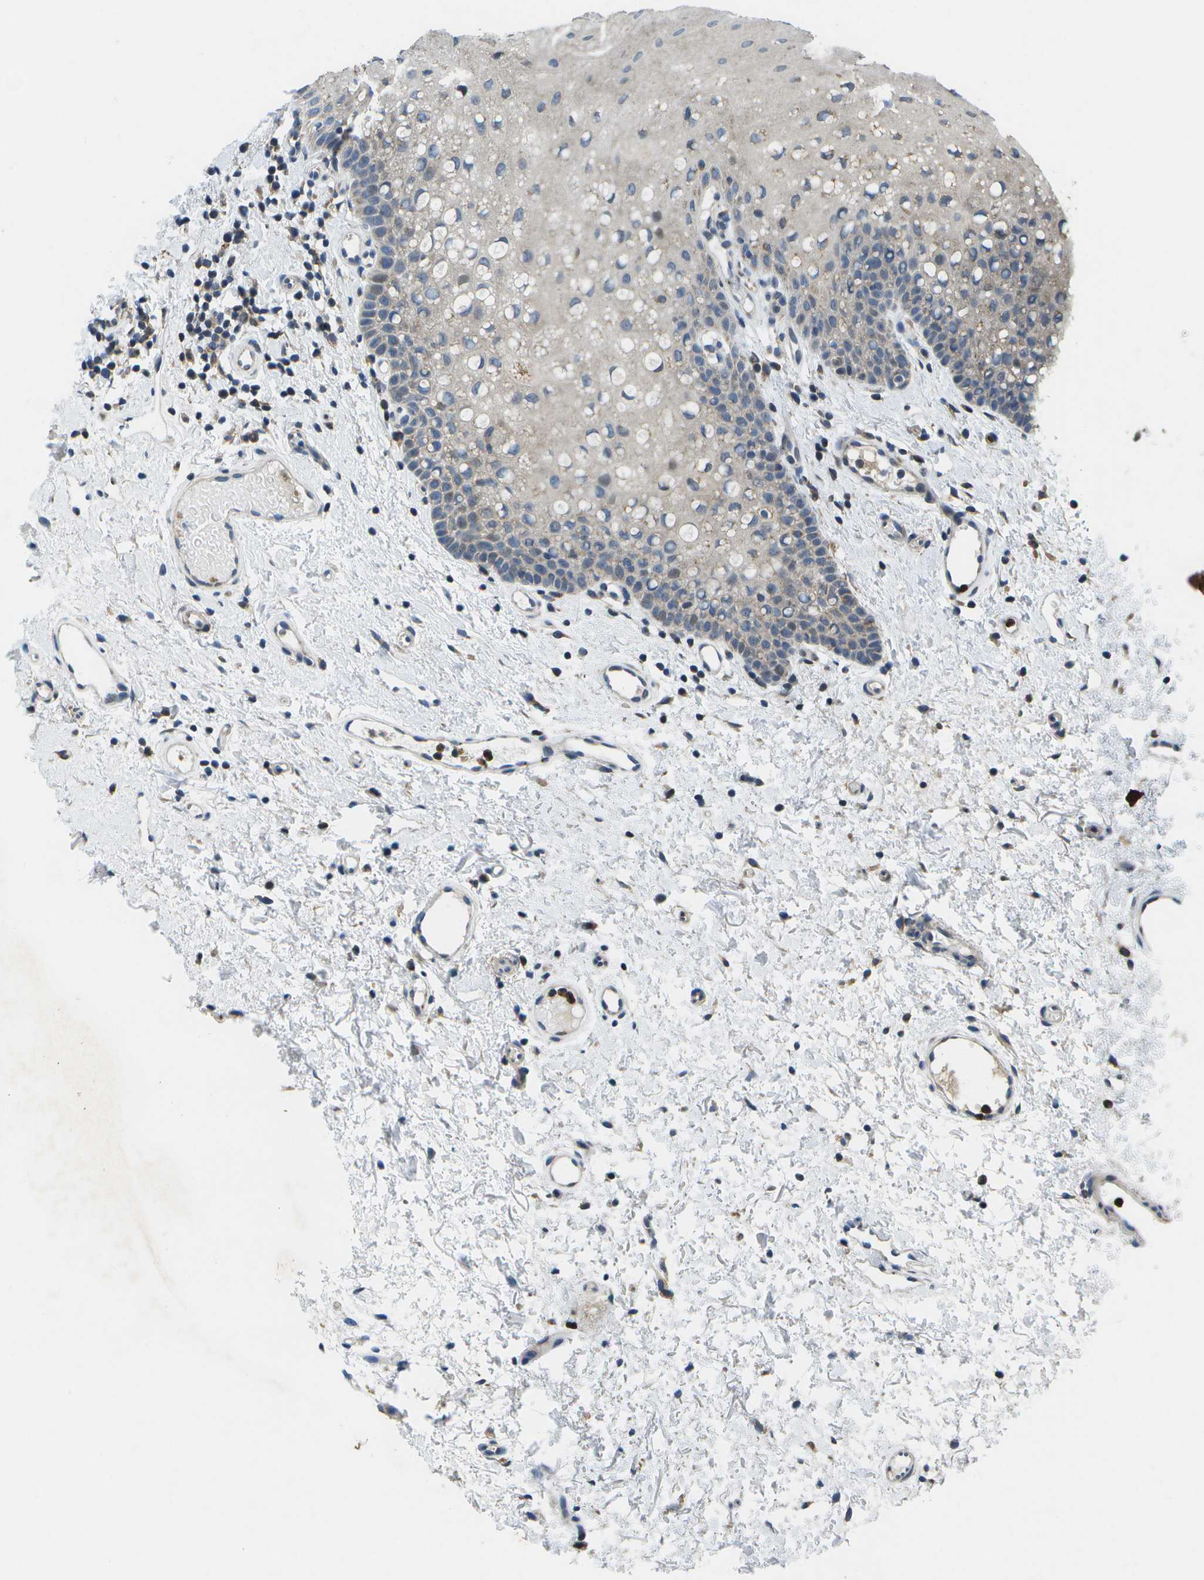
{"staining": {"intensity": "moderate", "quantity": "25%-75%", "location": "cytoplasmic/membranous"}, "tissue": "oral mucosa", "cell_type": "Squamous epithelial cells", "image_type": "normal", "snomed": [{"axis": "morphology", "description": "Normal tissue, NOS"}, {"axis": "morphology", "description": "Squamous cell carcinoma, NOS"}, {"axis": "topography", "description": "Oral tissue"}, {"axis": "topography", "description": "Salivary gland"}, {"axis": "topography", "description": "Head-Neck"}], "caption": "Immunohistochemistry (IHC) photomicrograph of unremarkable oral mucosa: oral mucosa stained using immunohistochemistry reveals medium levels of moderate protein expression localized specifically in the cytoplasmic/membranous of squamous epithelial cells, appearing as a cytoplasmic/membranous brown color.", "gene": "GALNT15", "patient": {"sex": "female", "age": 62}}